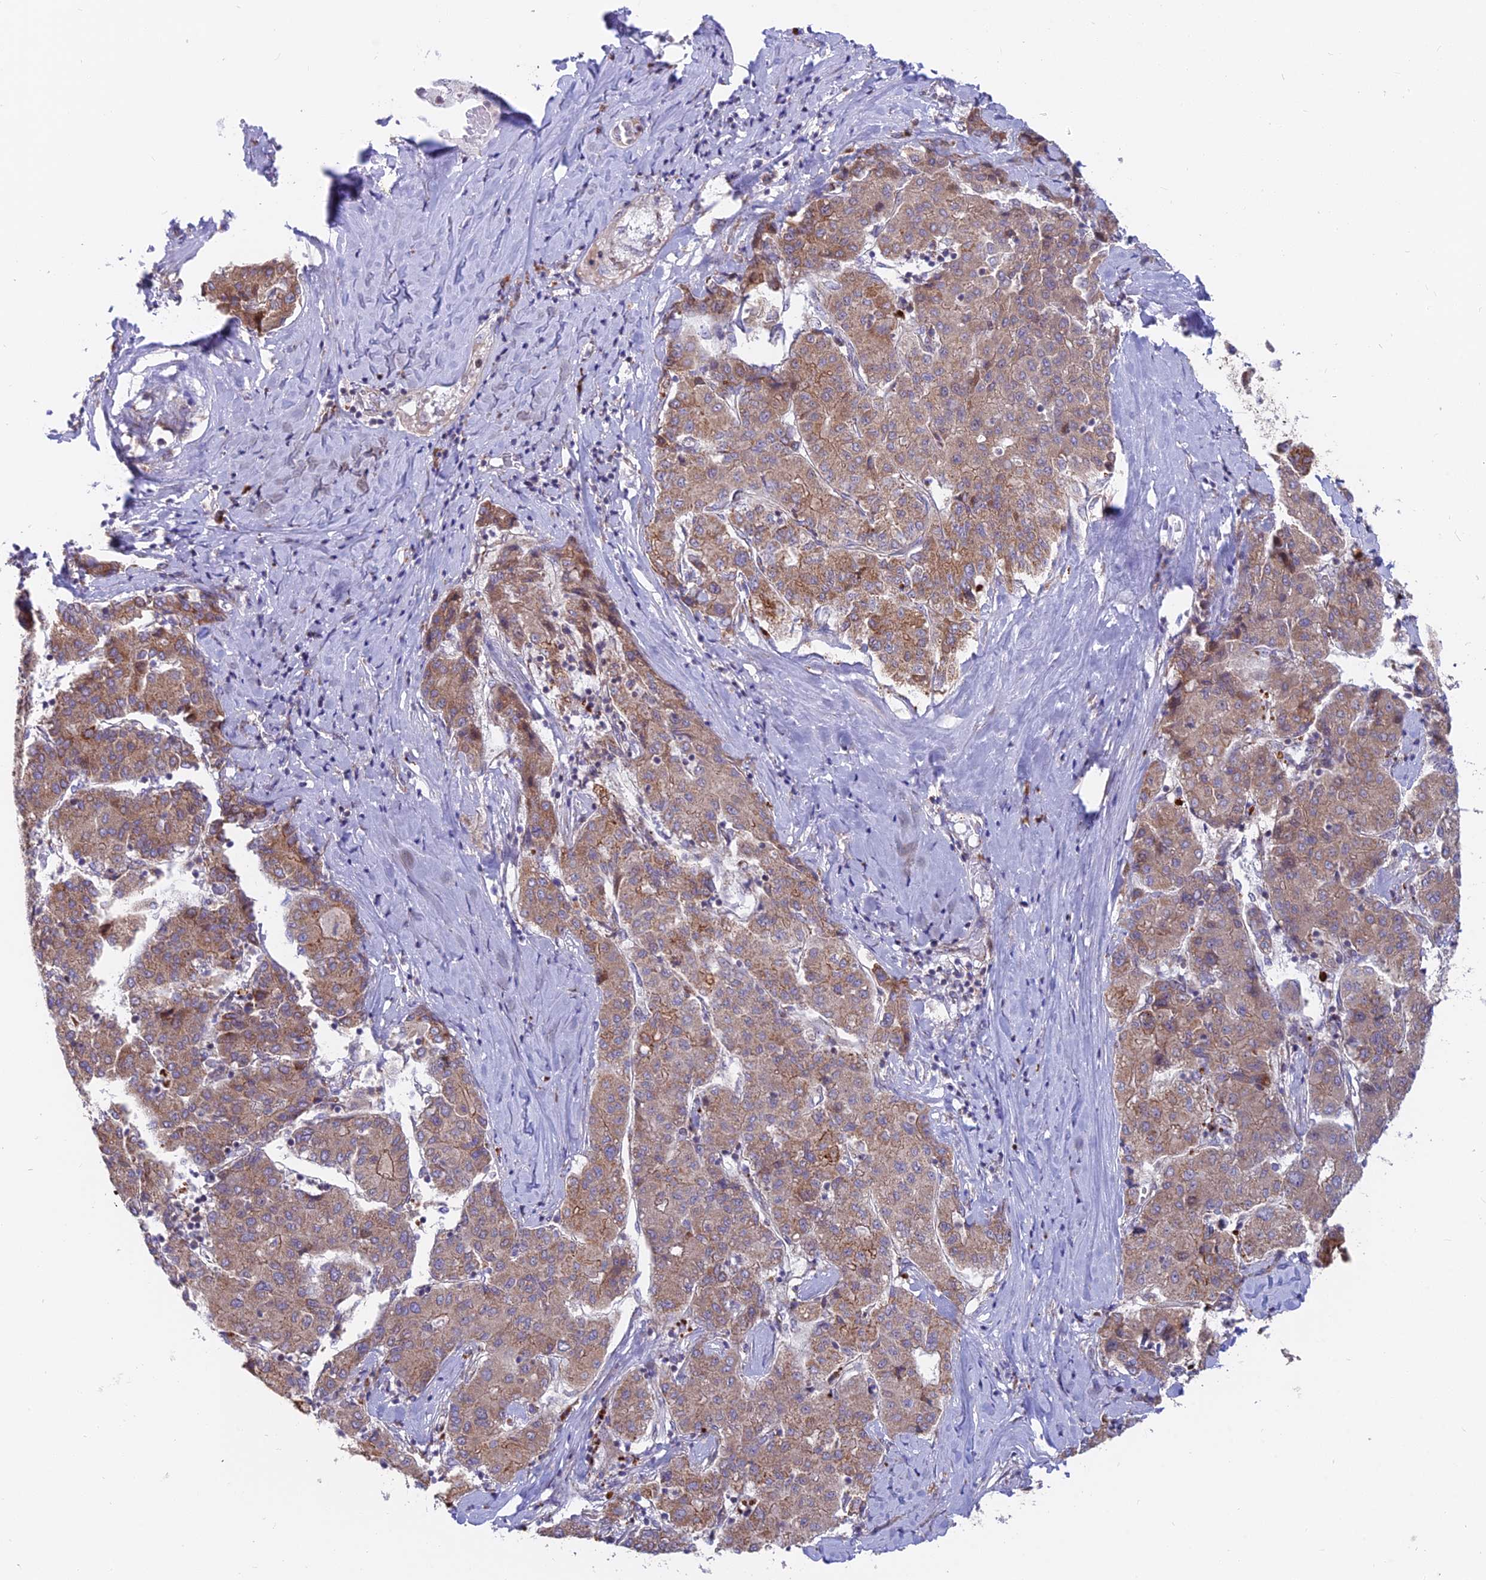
{"staining": {"intensity": "moderate", "quantity": "25%-75%", "location": "cytoplasmic/membranous"}, "tissue": "liver cancer", "cell_type": "Tumor cells", "image_type": "cancer", "snomed": [{"axis": "morphology", "description": "Carcinoma, Hepatocellular, NOS"}, {"axis": "topography", "description": "Liver"}], "caption": "Liver hepatocellular carcinoma tissue exhibits moderate cytoplasmic/membranous staining in about 25%-75% of tumor cells, visualized by immunohistochemistry.", "gene": "TBC1D20", "patient": {"sex": "male", "age": 65}}